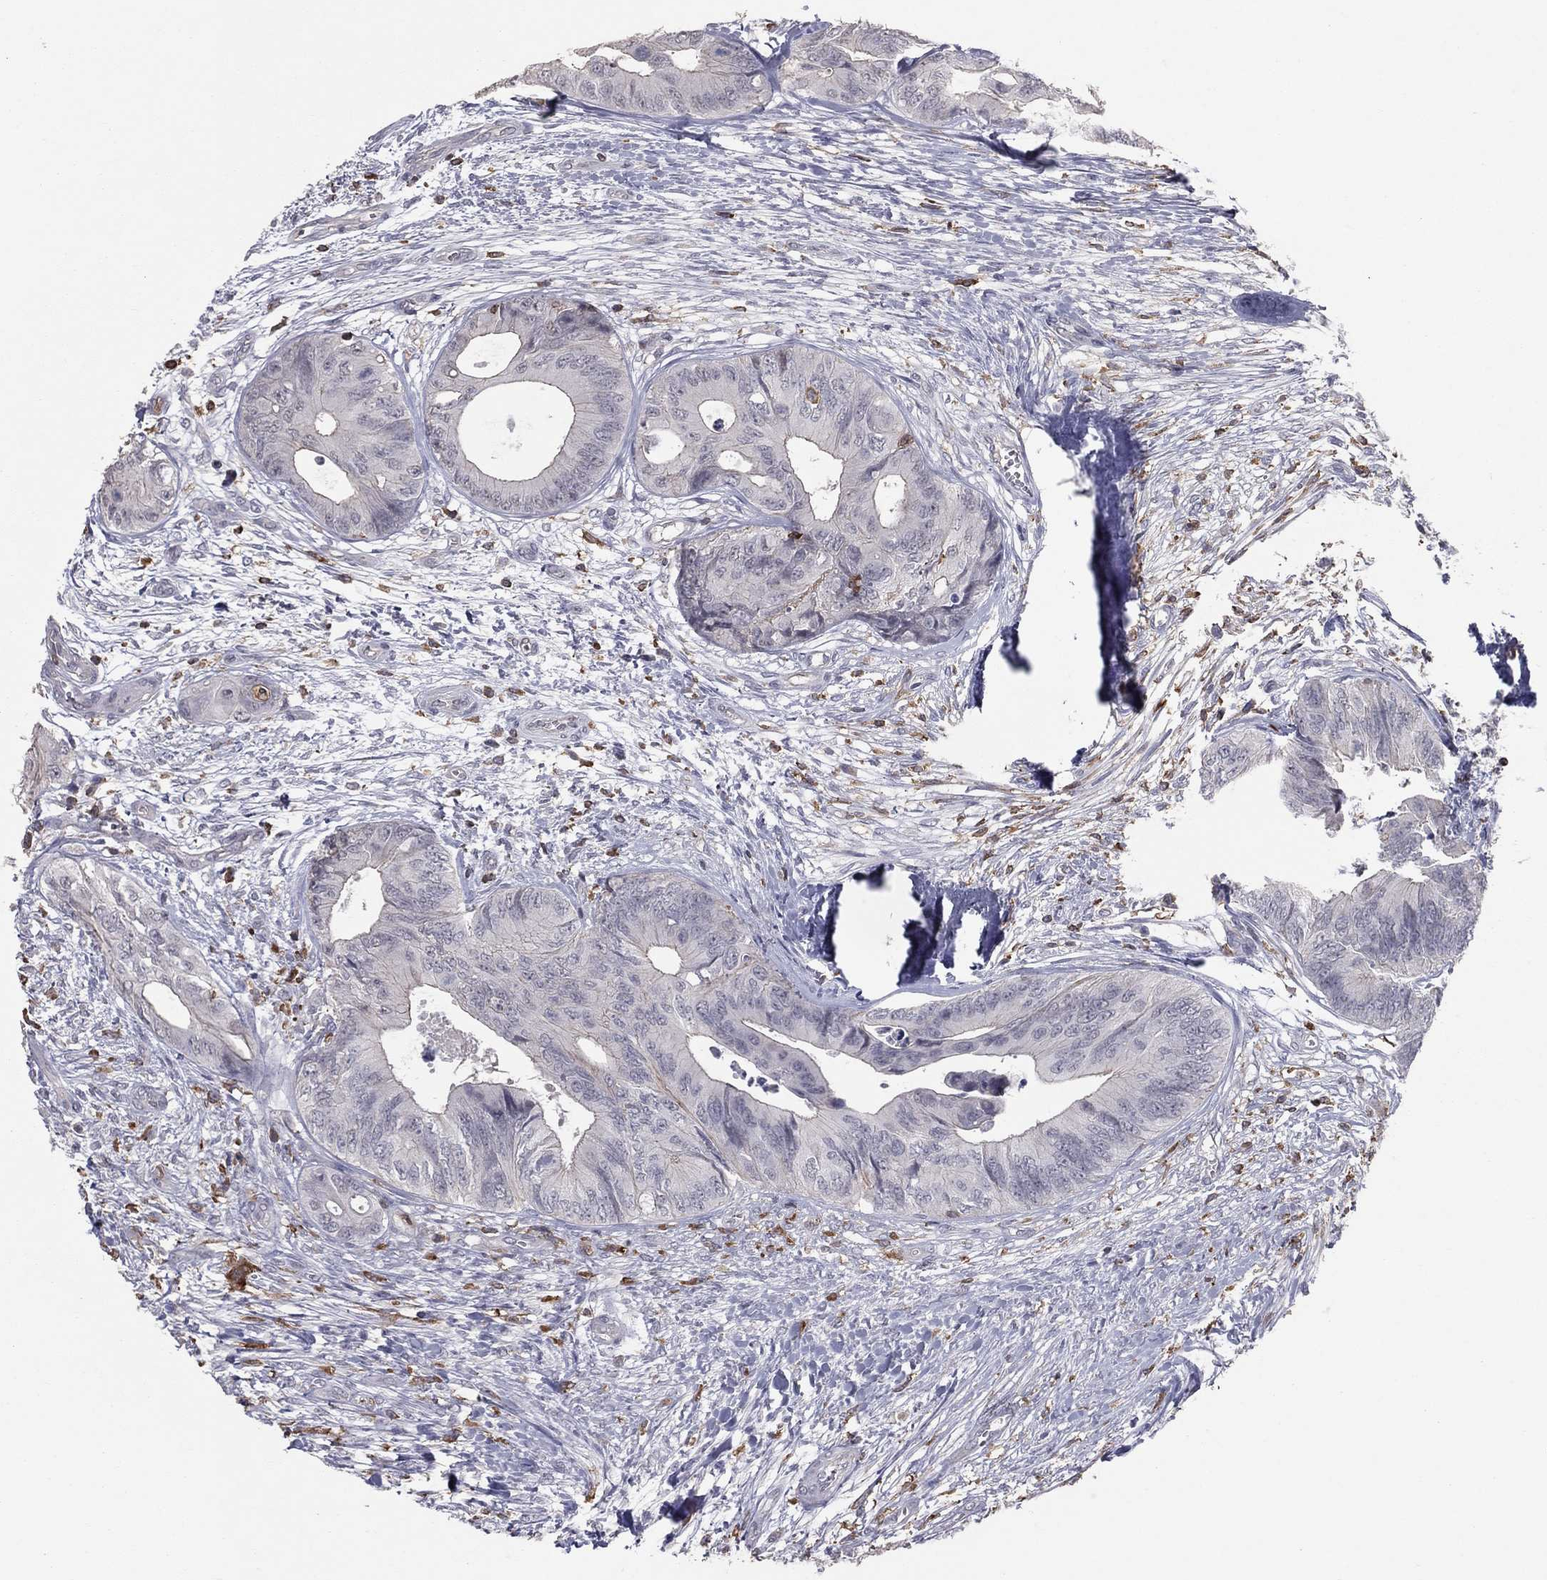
{"staining": {"intensity": "negative", "quantity": "none", "location": "none"}, "tissue": "colorectal cancer", "cell_type": "Tumor cells", "image_type": "cancer", "snomed": [{"axis": "morphology", "description": "Normal tissue, NOS"}, {"axis": "morphology", "description": "Adenocarcinoma, NOS"}, {"axis": "topography", "description": "Colon"}], "caption": "A high-resolution photomicrograph shows immunohistochemistry staining of colorectal cancer, which displays no significant staining in tumor cells.", "gene": "PSTPIP1", "patient": {"sex": "male", "age": 65}}